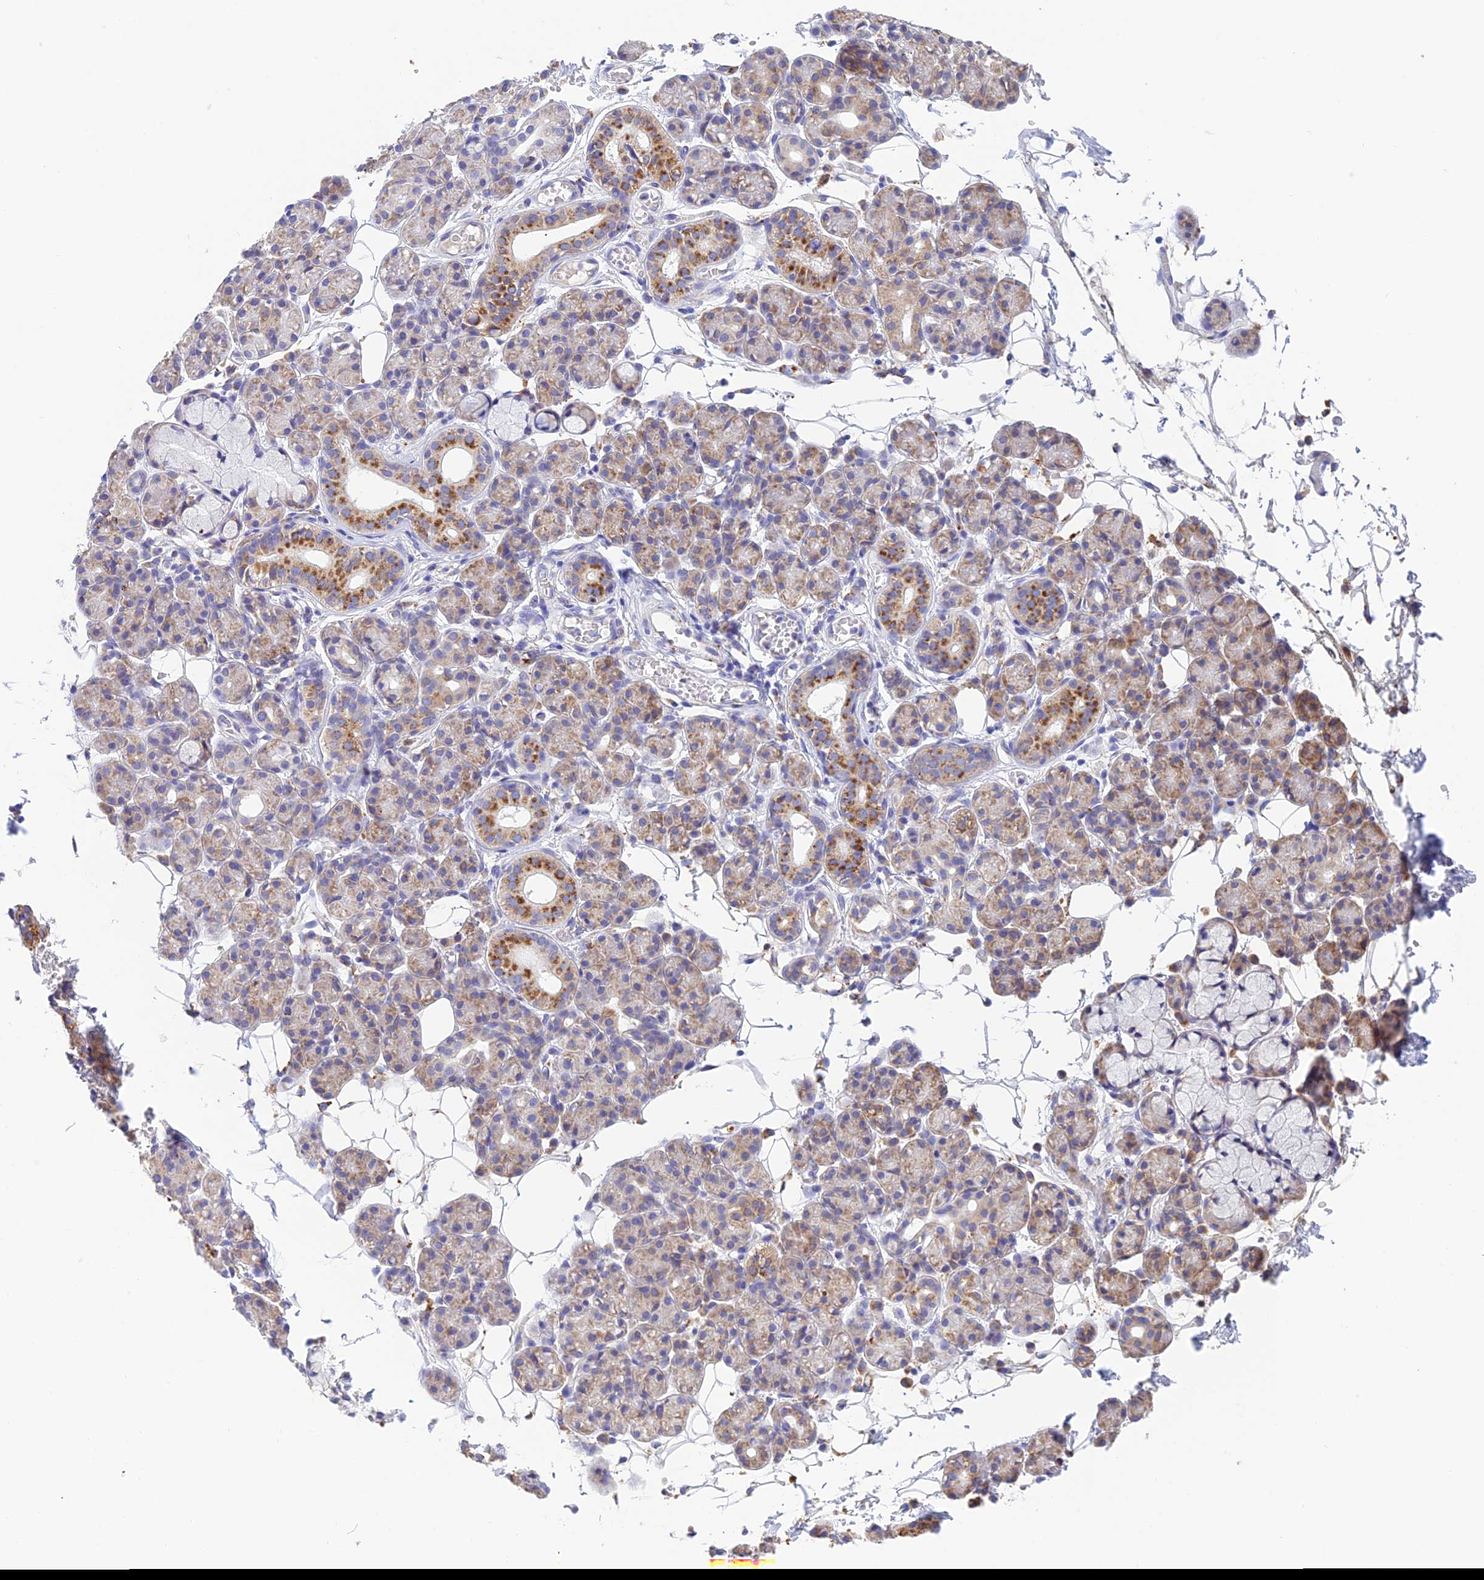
{"staining": {"intensity": "moderate", "quantity": "25%-75%", "location": "cytoplasmic/membranous"}, "tissue": "salivary gland", "cell_type": "Glandular cells", "image_type": "normal", "snomed": [{"axis": "morphology", "description": "Normal tissue, NOS"}, {"axis": "topography", "description": "Salivary gland"}], "caption": "Immunohistochemistry histopathology image of normal salivary gland: human salivary gland stained using immunohistochemistry (IHC) reveals medium levels of moderate protein expression localized specifically in the cytoplasmic/membranous of glandular cells, appearing as a cytoplasmic/membranous brown color.", "gene": "ENSG00000255439", "patient": {"sex": "male", "age": 63}}